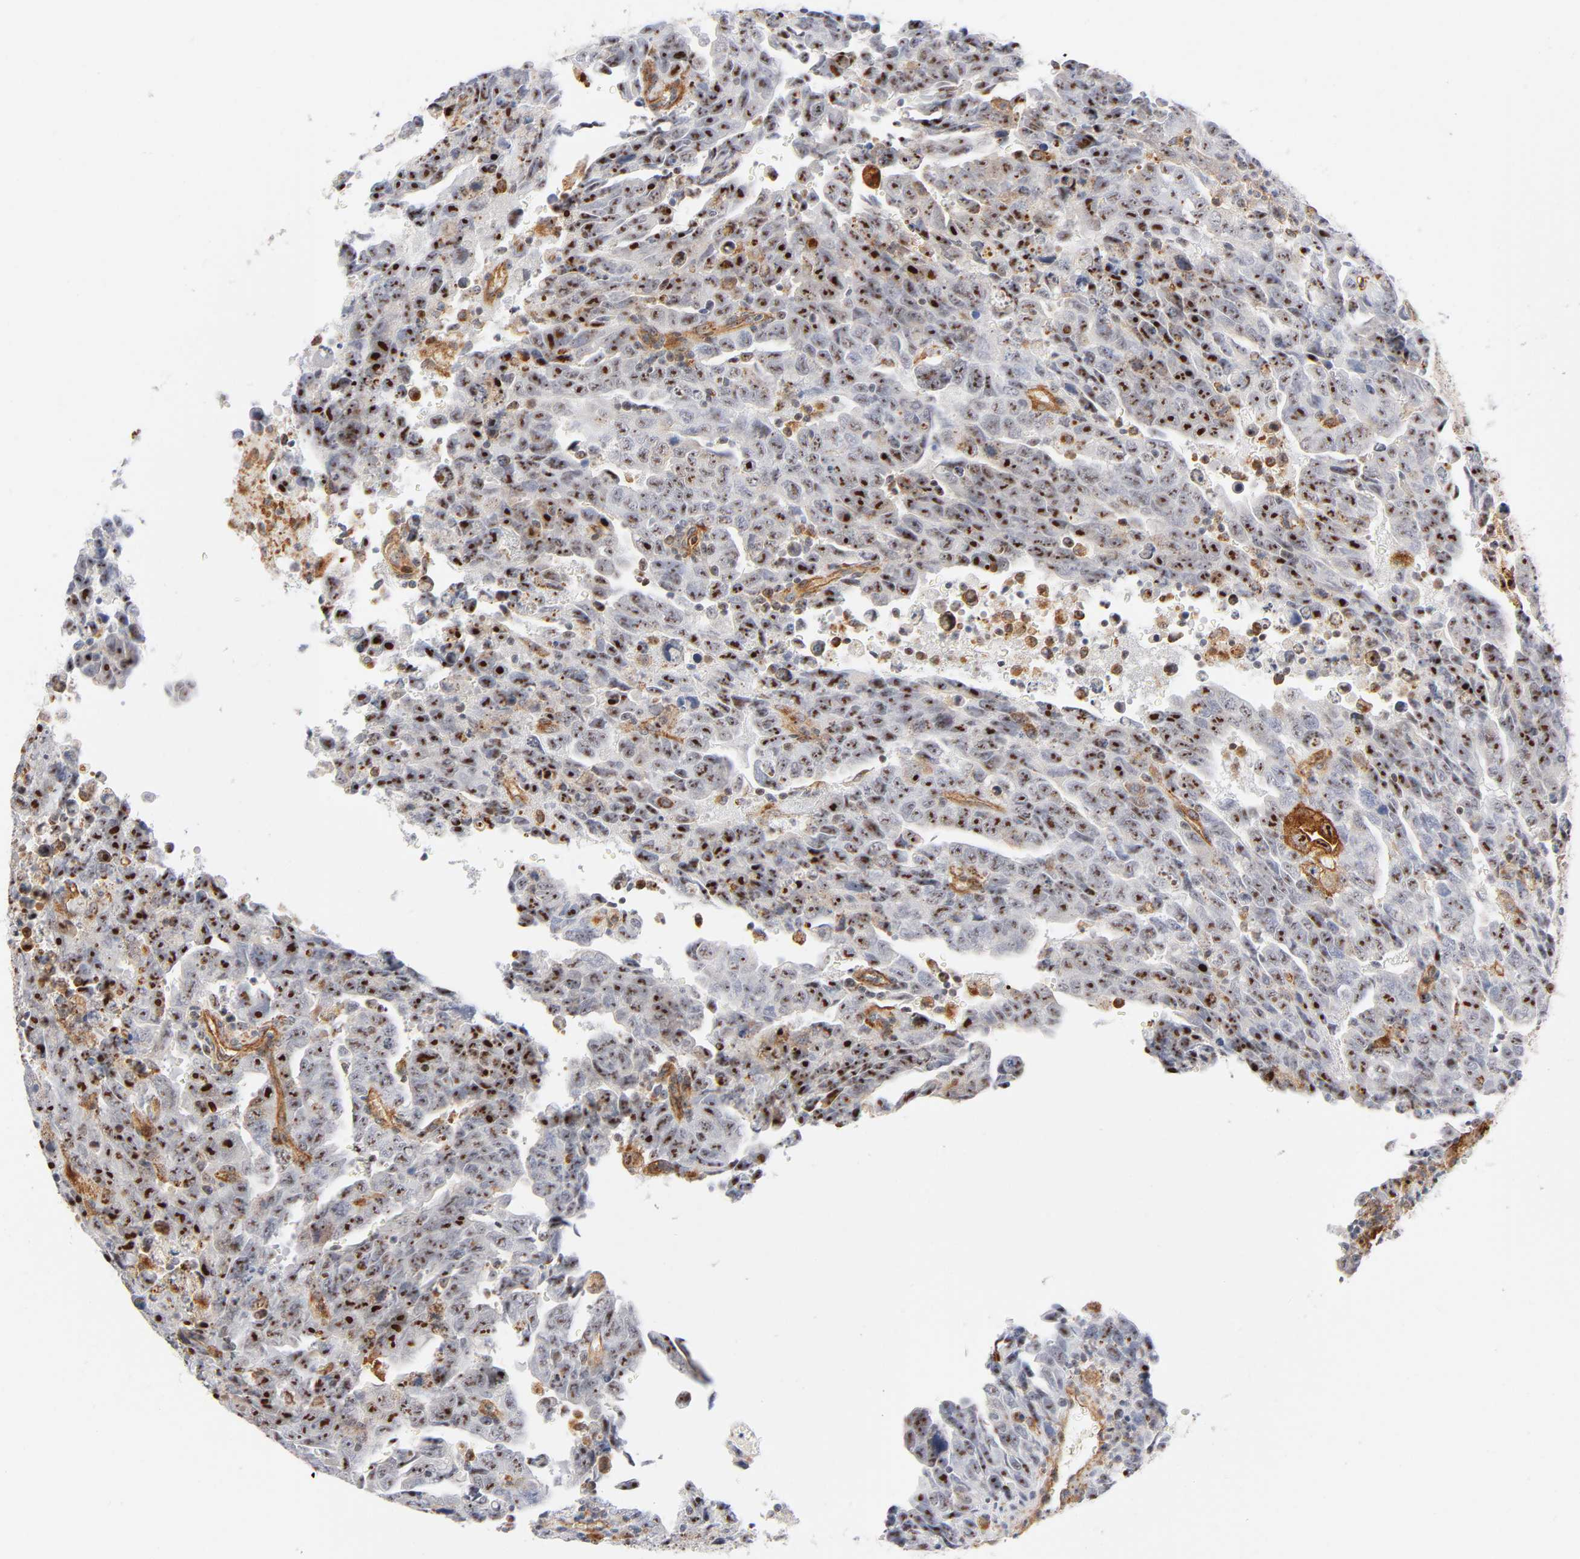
{"staining": {"intensity": "strong", "quantity": ">75%", "location": "nuclear"}, "tissue": "testis cancer", "cell_type": "Tumor cells", "image_type": "cancer", "snomed": [{"axis": "morphology", "description": "Carcinoma, Embryonal, NOS"}, {"axis": "topography", "description": "Testis"}], "caption": "Human testis cancer (embryonal carcinoma) stained for a protein (brown) demonstrates strong nuclear positive positivity in approximately >75% of tumor cells.", "gene": "PLD1", "patient": {"sex": "male", "age": 28}}